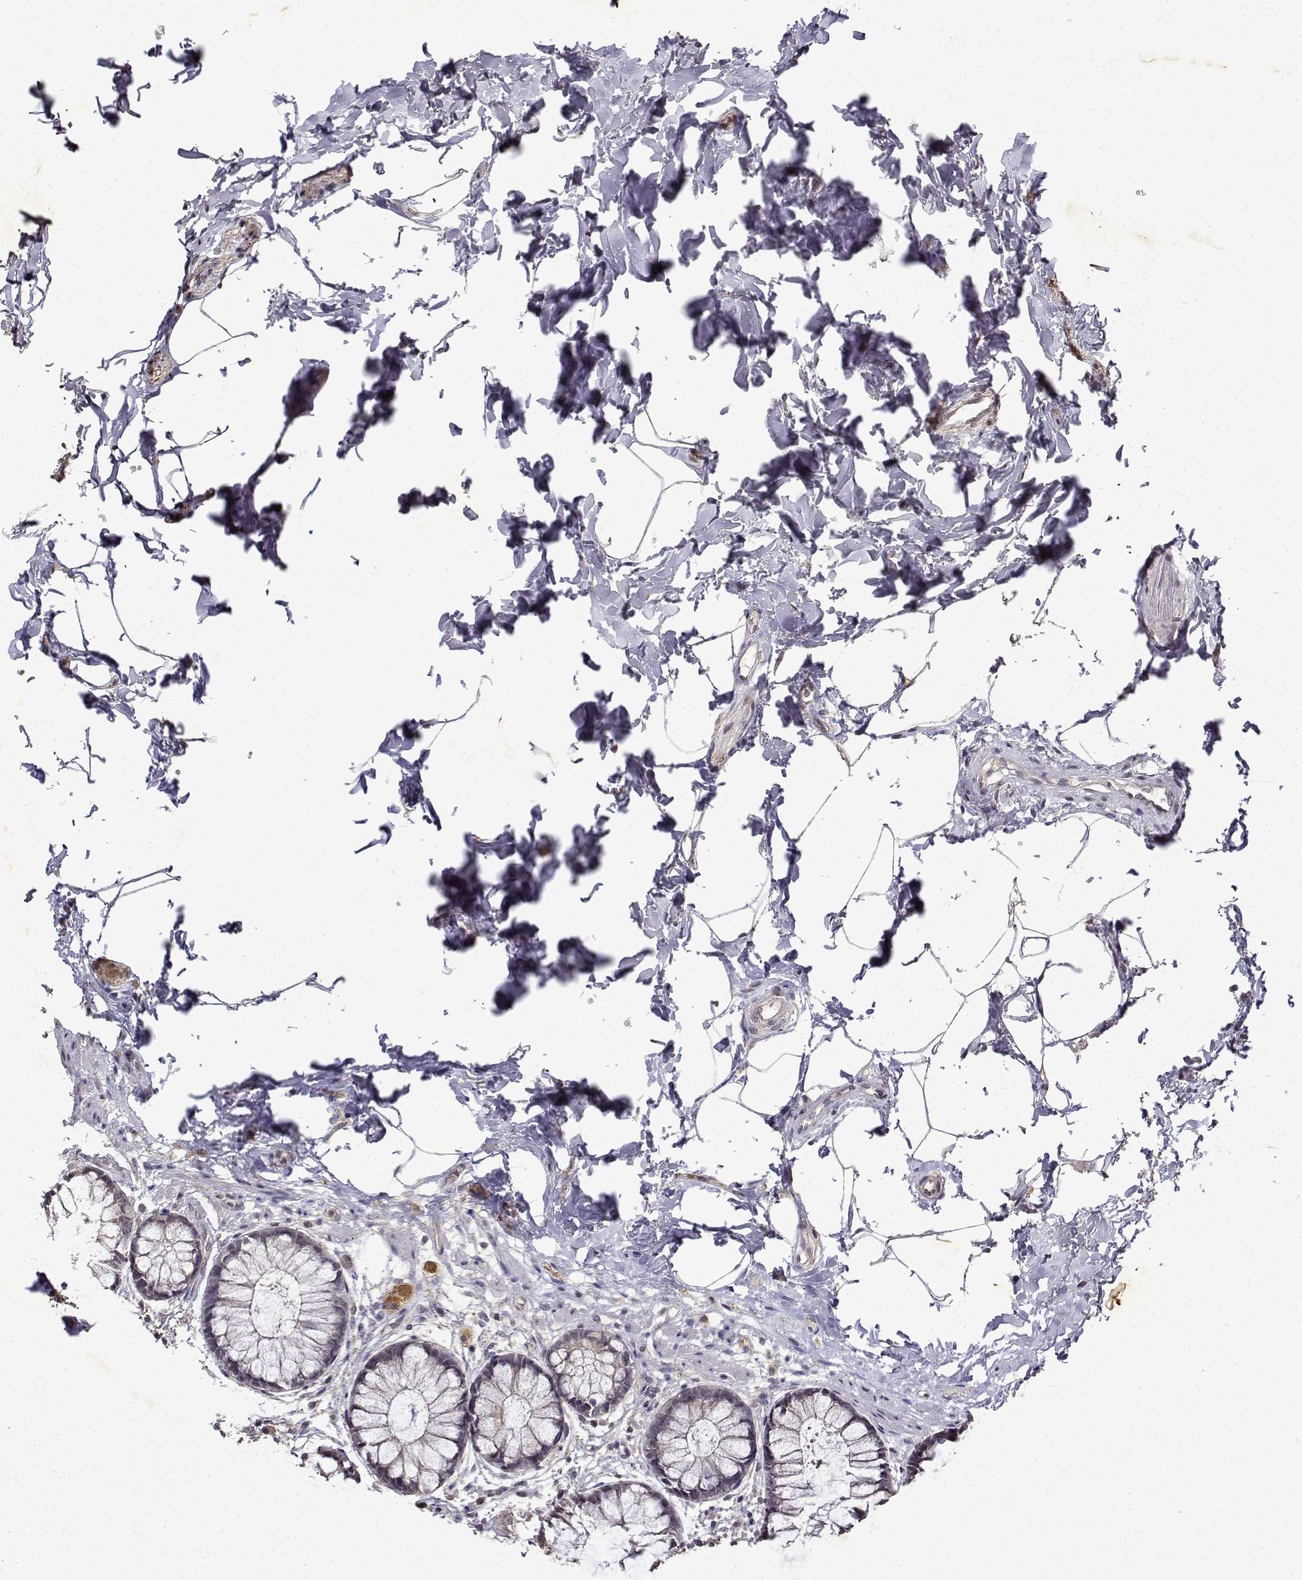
{"staining": {"intensity": "negative", "quantity": "none", "location": "none"}, "tissue": "rectum", "cell_type": "Glandular cells", "image_type": "normal", "snomed": [{"axis": "morphology", "description": "Normal tissue, NOS"}, {"axis": "topography", "description": "Rectum"}], "caption": "The histopathology image exhibits no staining of glandular cells in normal rectum. (DAB immunohistochemistry visualized using brightfield microscopy, high magnification).", "gene": "BDNF", "patient": {"sex": "female", "age": 62}}